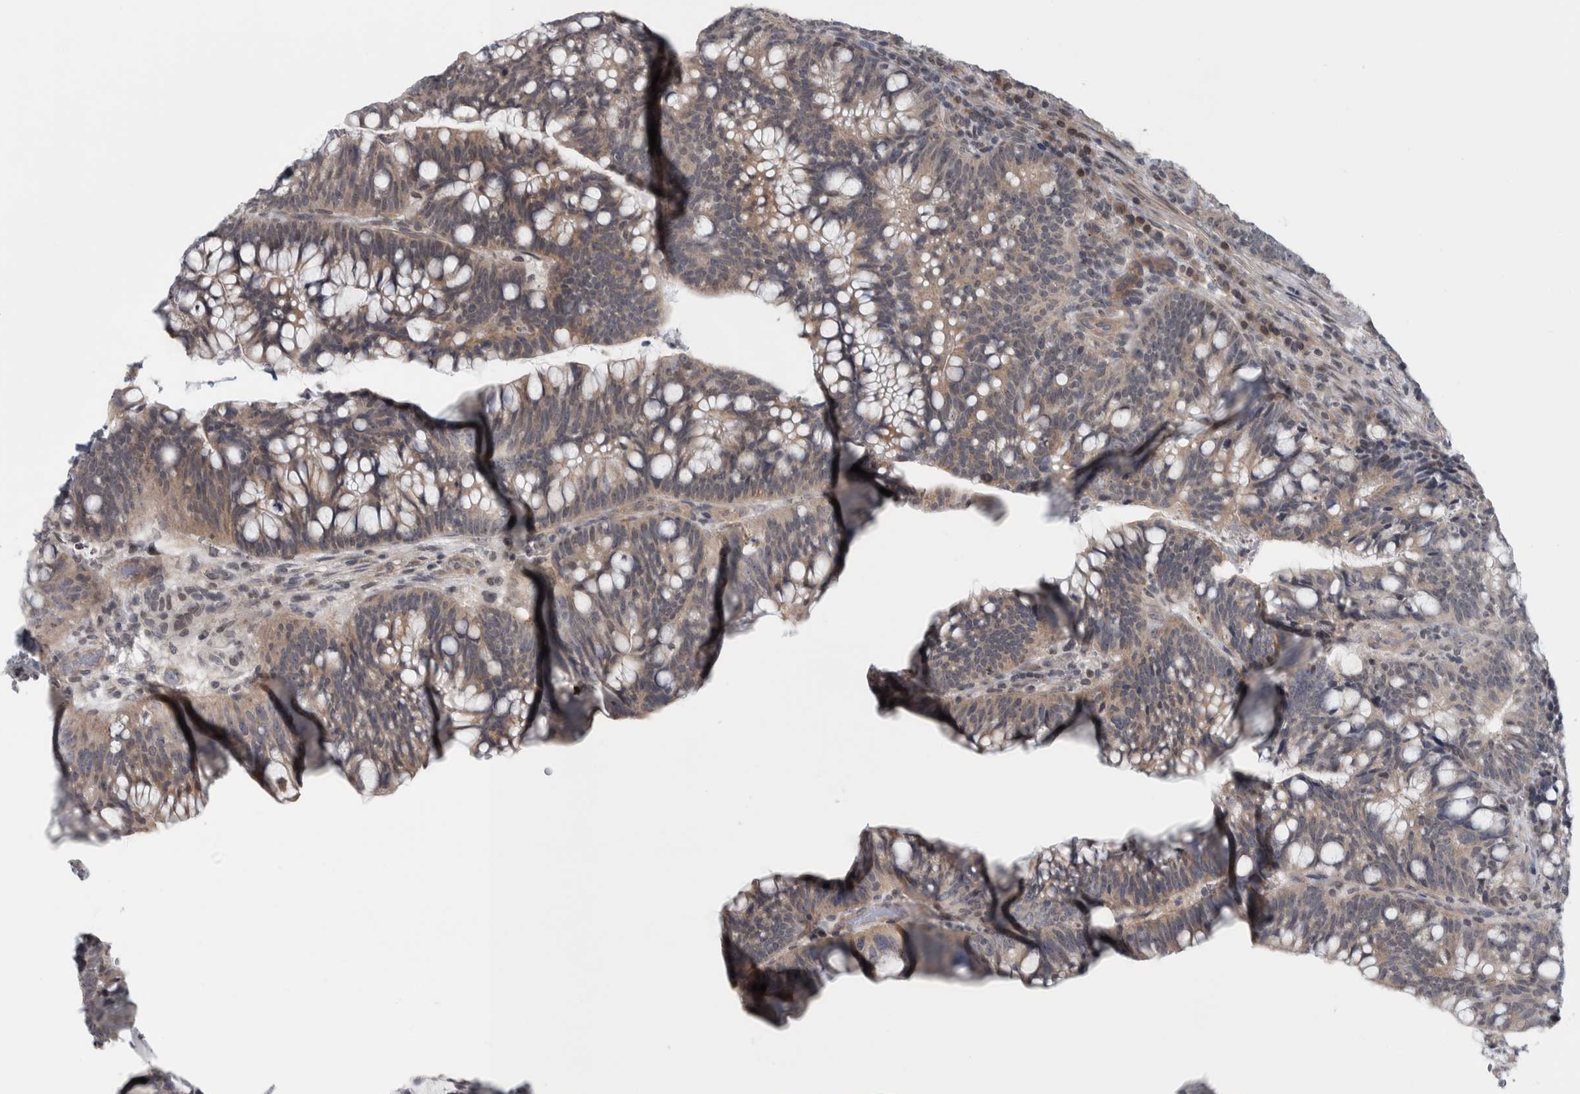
{"staining": {"intensity": "weak", "quantity": ">75%", "location": "cytoplasmic/membranous"}, "tissue": "colorectal cancer", "cell_type": "Tumor cells", "image_type": "cancer", "snomed": [{"axis": "morphology", "description": "Adenocarcinoma, NOS"}, {"axis": "topography", "description": "Colon"}], "caption": "Immunohistochemistry (DAB) staining of colorectal cancer (adenocarcinoma) demonstrates weak cytoplasmic/membranous protein expression in approximately >75% of tumor cells.", "gene": "CWC27", "patient": {"sex": "female", "age": 66}}